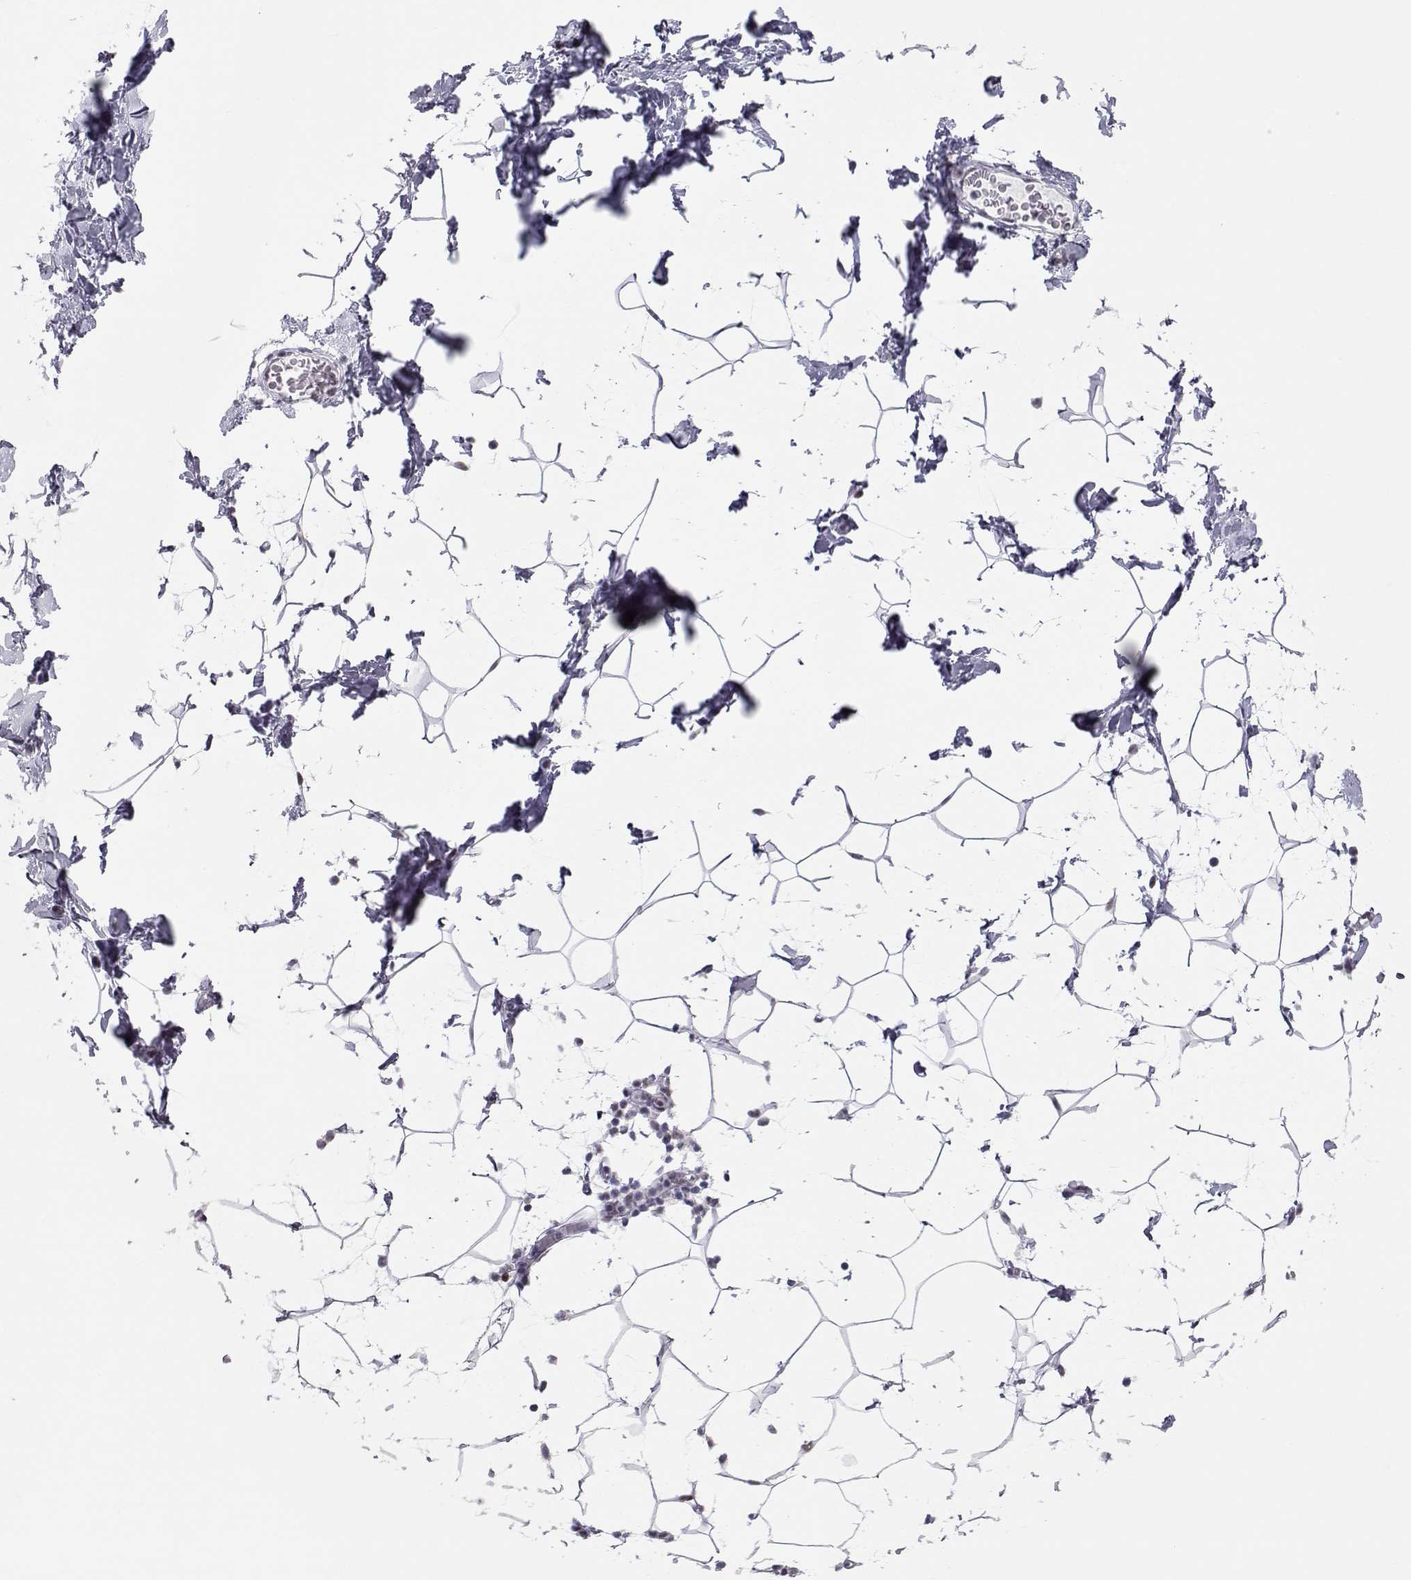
{"staining": {"intensity": "weak", "quantity": ">75%", "location": "nuclear"}, "tissue": "breast", "cell_type": "Adipocytes", "image_type": "normal", "snomed": [{"axis": "morphology", "description": "Normal tissue, NOS"}, {"axis": "topography", "description": "Breast"}], "caption": "Protein staining of benign breast displays weak nuclear staining in about >75% of adipocytes.", "gene": "SIX6", "patient": {"sex": "female", "age": 32}}